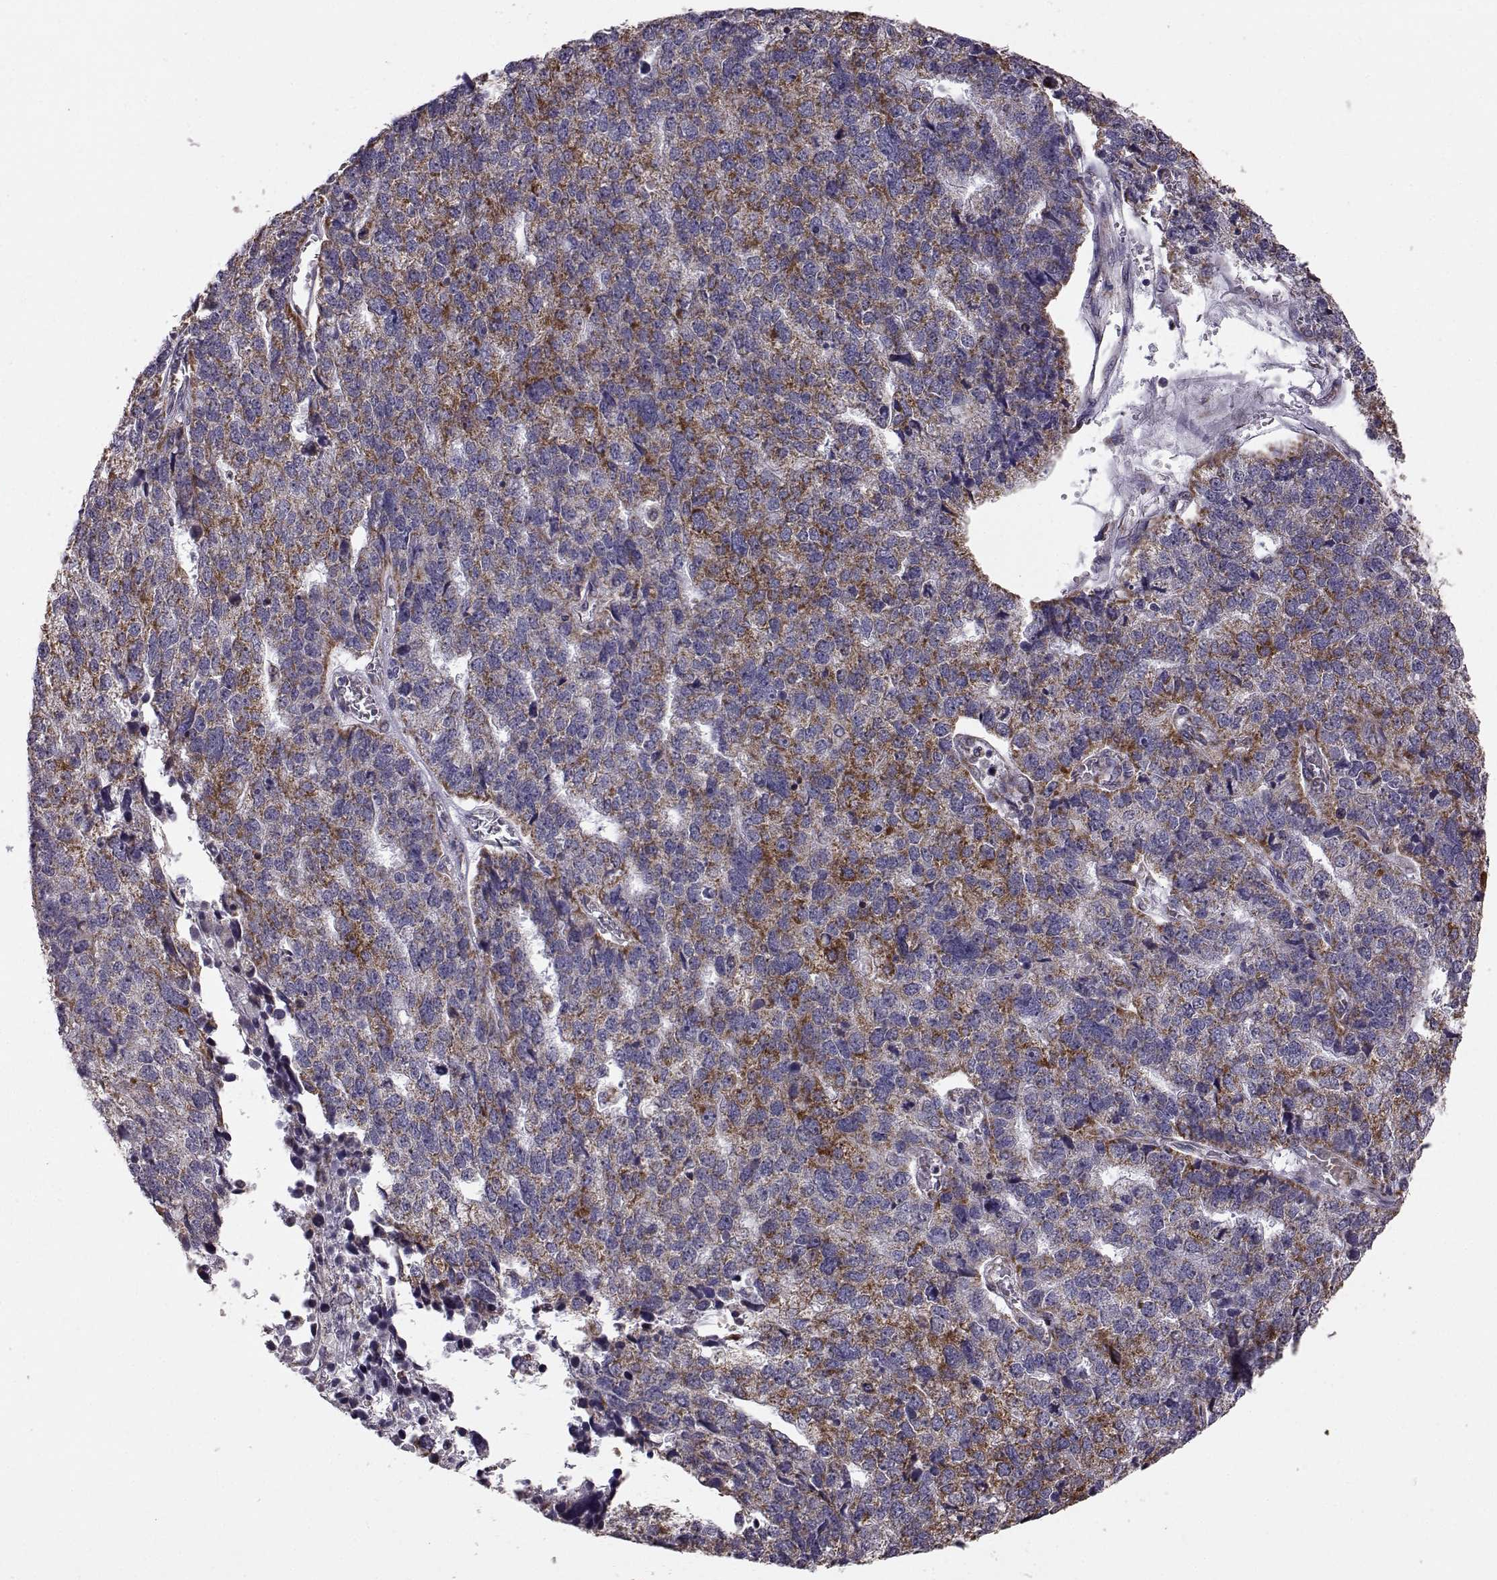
{"staining": {"intensity": "strong", "quantity": ">75%", "location": "cytoplasmic/membranous"}, "tissue": "stomach cancer", "cell_type": "Tumor cells", "image_type": "cancer", "snomed": [{"axis": "morphology", "description": "Adenocarcinoma, NOS"}, {"axis": "topography", "description": "Stomach"}], "caption": "Immunohistochemistry of stomach cancer displays high levels of strong cytoplasmic/membranous expression in about >75% of tumor cells.", "gene": "FAM8A1", "patient": {"sex": "male", "age": 69}}